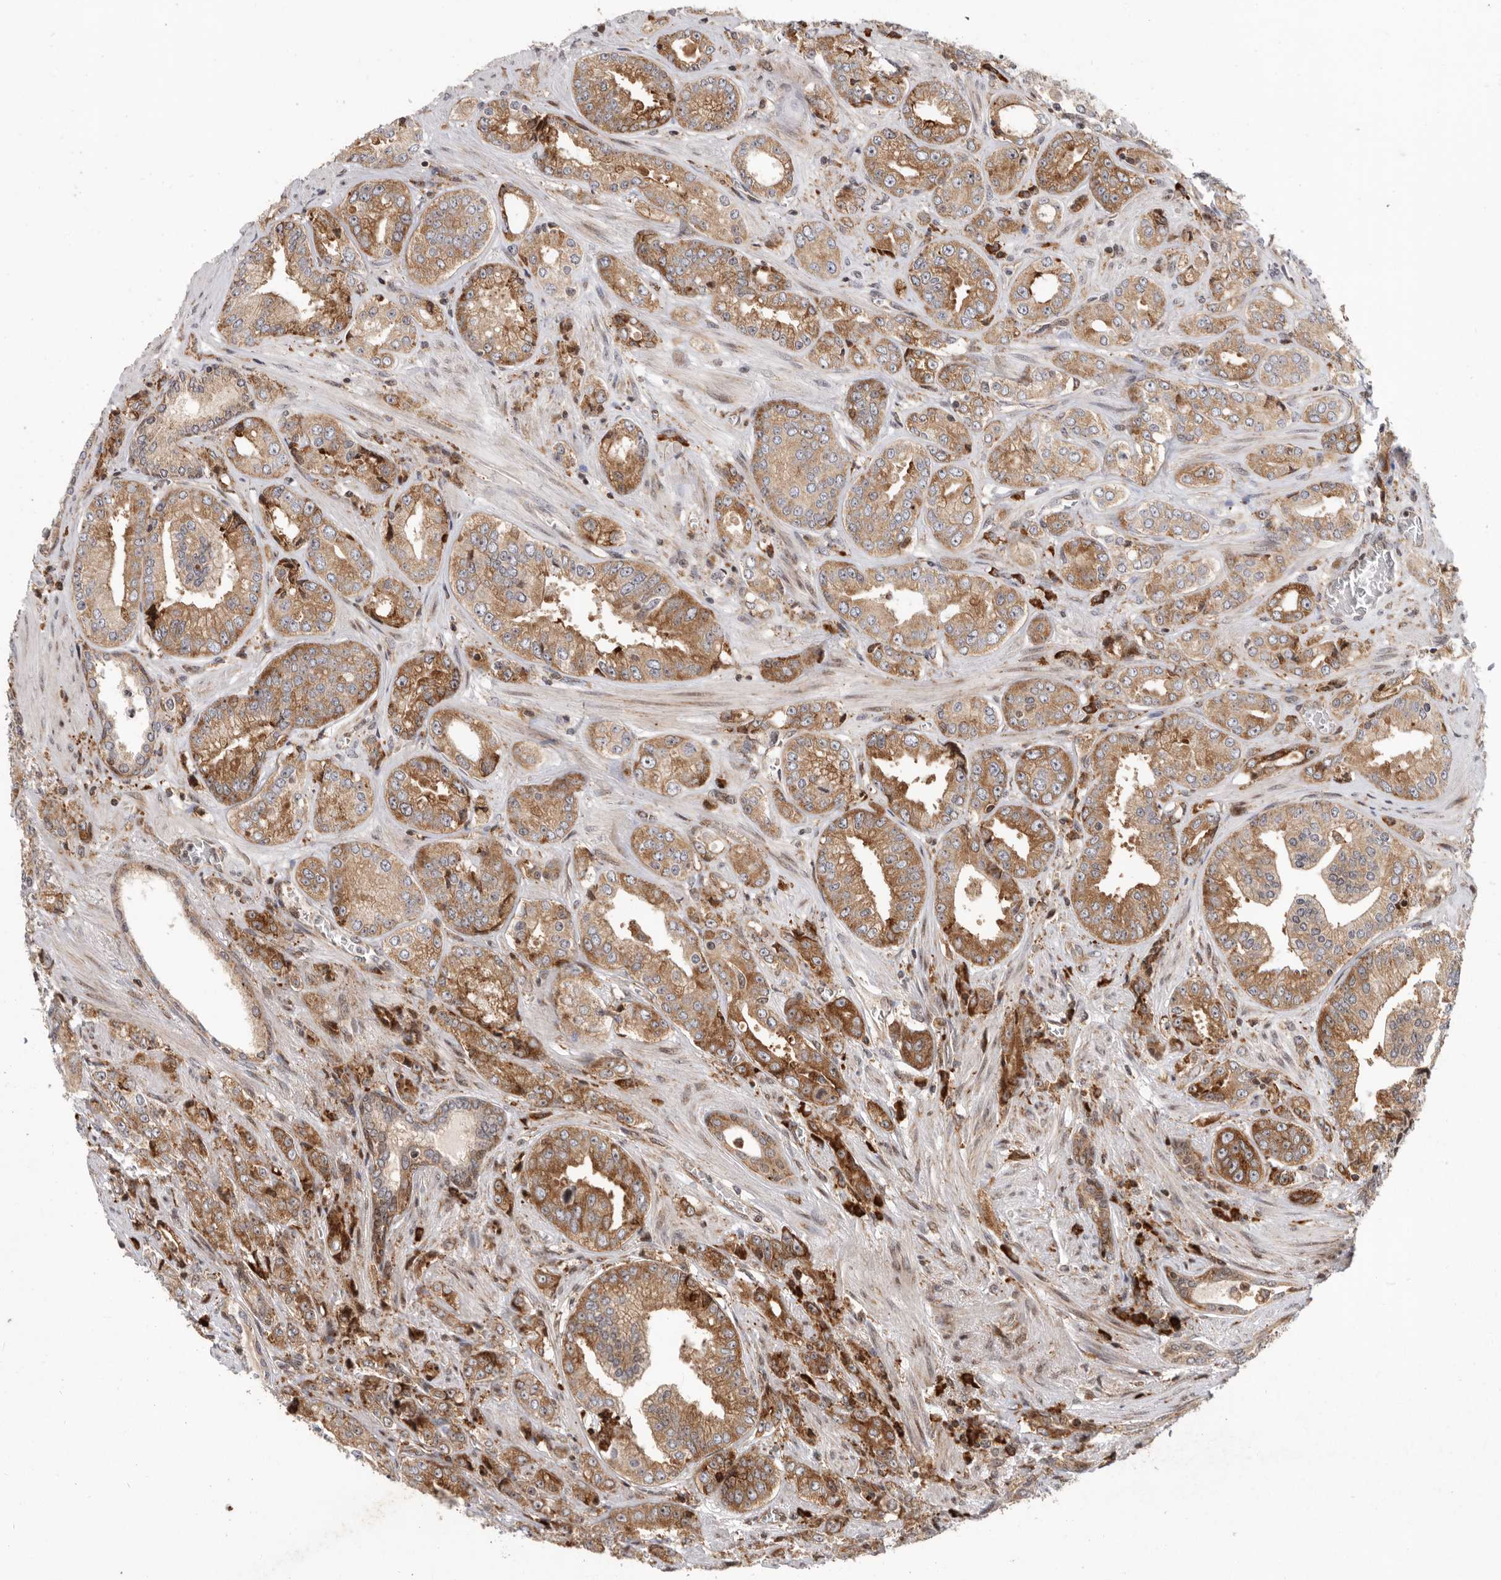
{"staining": {"intensity": "moderate", "quantity": ">75%", "location": "cytoplasmic/membranous"}, "tissue": "prostate cancer", "cell_type": "Tumor cells", "image_type": "cancer", "snomed": [{"axis": "morphology", "description": "Adenocarcinoma, High grade"}, {"axis": "topography", "description": "Prostate"}], "caption": "Immunohistochemical staining of prostate cancer reveals medium levels of moderate cytoplasmic/membranous protein expression in approximately >75% of tumor cells. Using DAB (brown) and hematoxylin (blue) stains, captured at high magnification using brightfield microscopy.", "gene": "FZD3", "patient": {"sex": "male", "age": 61}}